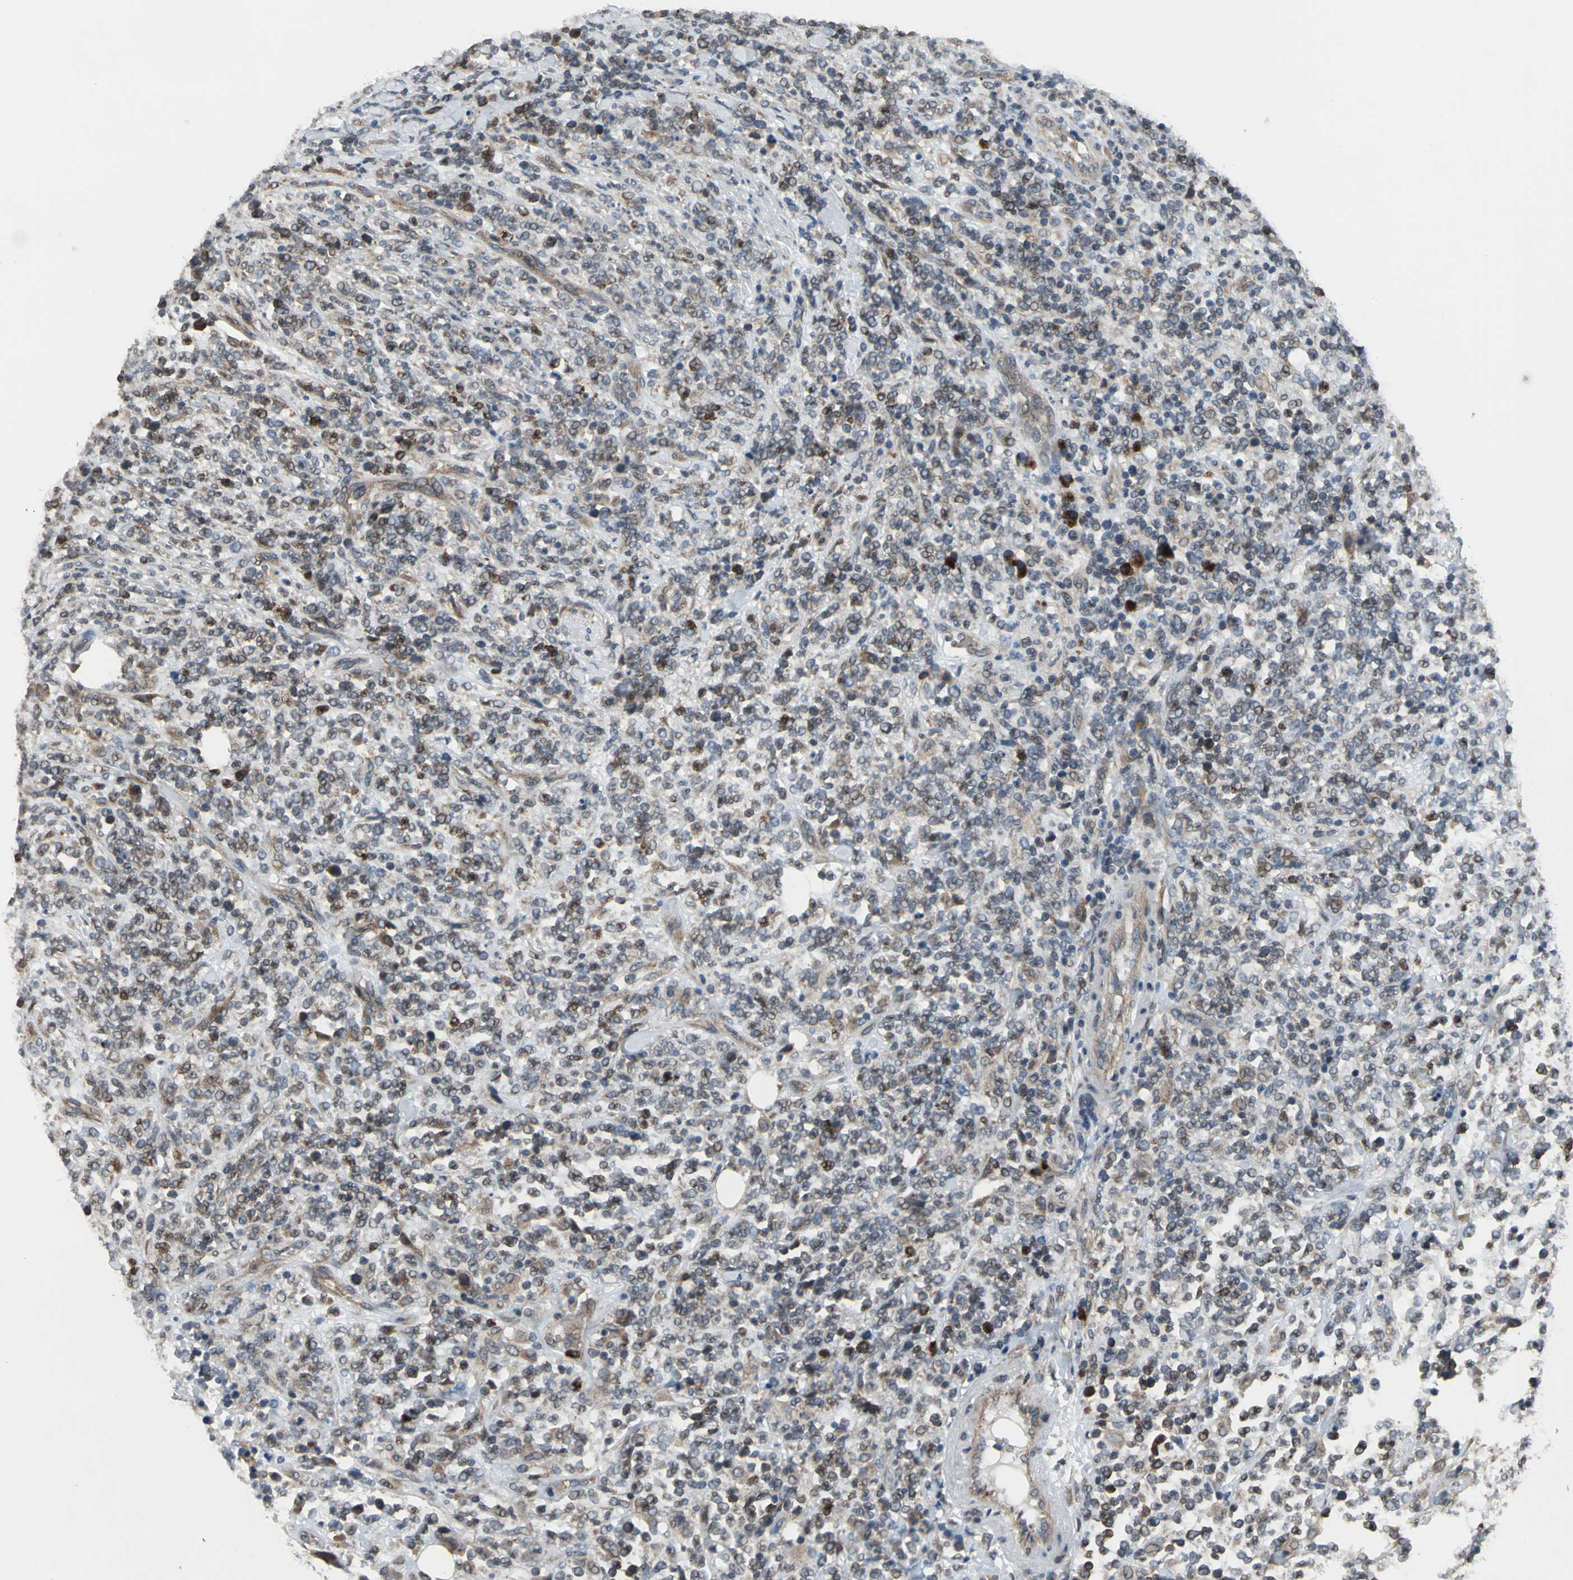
{"staining": {"intensity": "weak", "quantity": "25%-75%", "location": "cytoplasmic/membranous"}, "tissue": "lymphoma", "cell_type": "Tumor cells", "image_type": "cancer", "snomed": [{"axis": "morphology", "description": "Malignant lymphoma, non-Hodgkin's type, High grade"}, {"axis": "topography", "description": "Soft tissue"}], "caption": "Immunohistochemical staining of lymphoma shows low levels of weak cytoplasmic/membranous protein expression in approximately 25%-75% of tumor cells. (DAB IHC, brown staining for protein, blue staining for nuclei).", "gene": "SYVN1", "patient": {"sex": "male", "age": 18}}